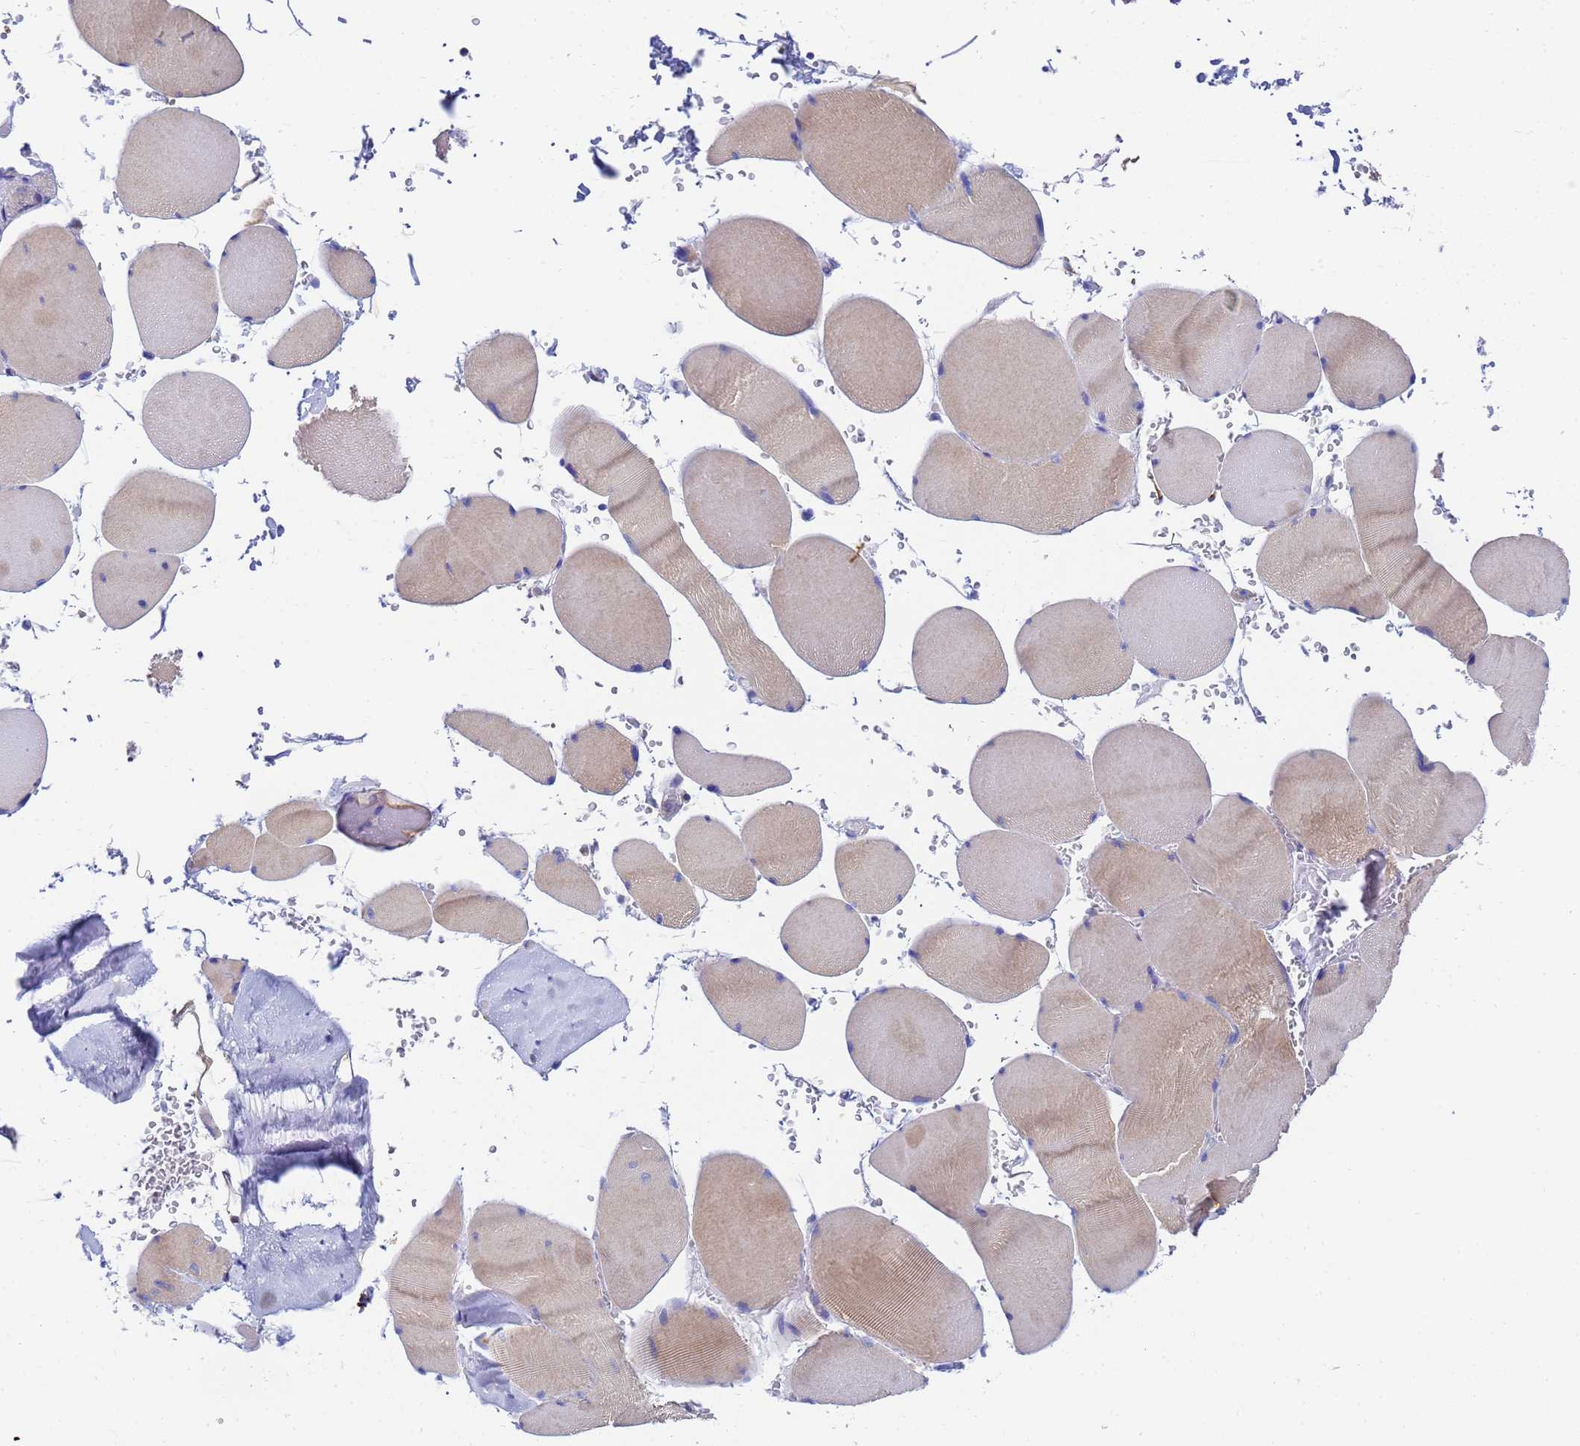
{"staining": {"intensity": "moderate", "quantity": "25%-75%", "location": "cytoplasmic/membranous"}, "tissue": "skeletal muscle", "cell_type": "Myocytes", "image_type": "normal", "snomed": [{"axis": "morphology", "description": "Normal tissue, NOS"}, {"axis": "topography", "description": "Skeletal muscle"}, {"axis": "topography", "description": "Head-Neck"}], "caption": "High-power microscopy captured an immunohistochemistry micrograph of normal skeletal muscle, revealing moderate cytoplasmic/membranous staining in approximately 25%-75% of myocytes. (IHC, brightfield microscopy, high magnification).", "gene": "GCHFR", "patient": {"sex": "male", "age": 66}}